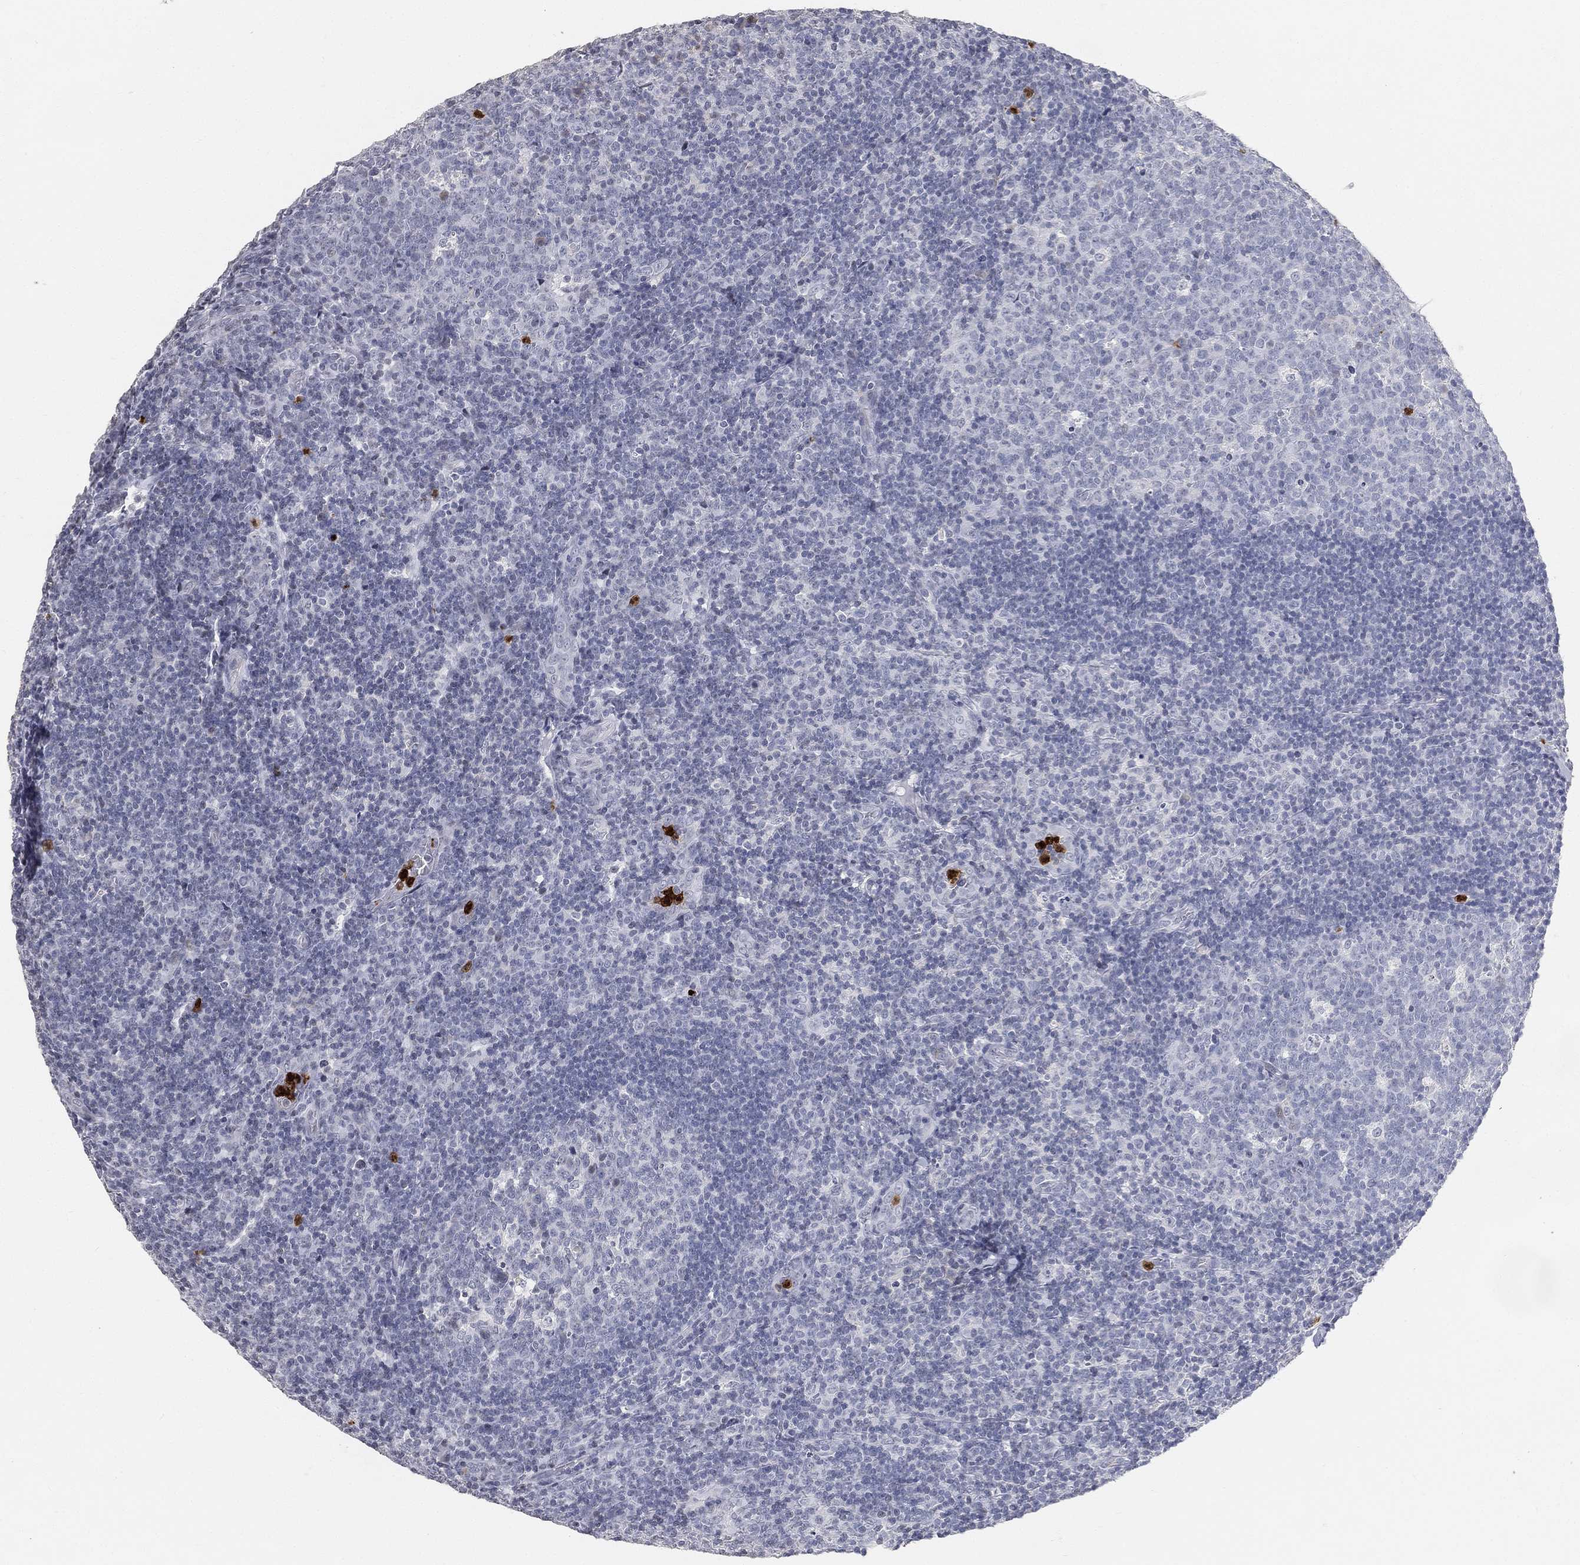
{"staining": {"intensity": "negative", "quantity": "none", "location": "none"}, "tissue": "tonsil", "cell_type": "Germinal center cells", "image_type": "normal", "snomed": [{"axis": "morphology", "description": "Normal tissue, NOS"}, {"axis": "topography", "description": "Tonsil"}], "caption": "The immunohistochemistry (IHC) histopathology image has no significant staining in germinal center cells of tonsil. Nuclei are stained in blue.", "gene": "ARG1", "patient": {"sex": "female", "age": 5}}